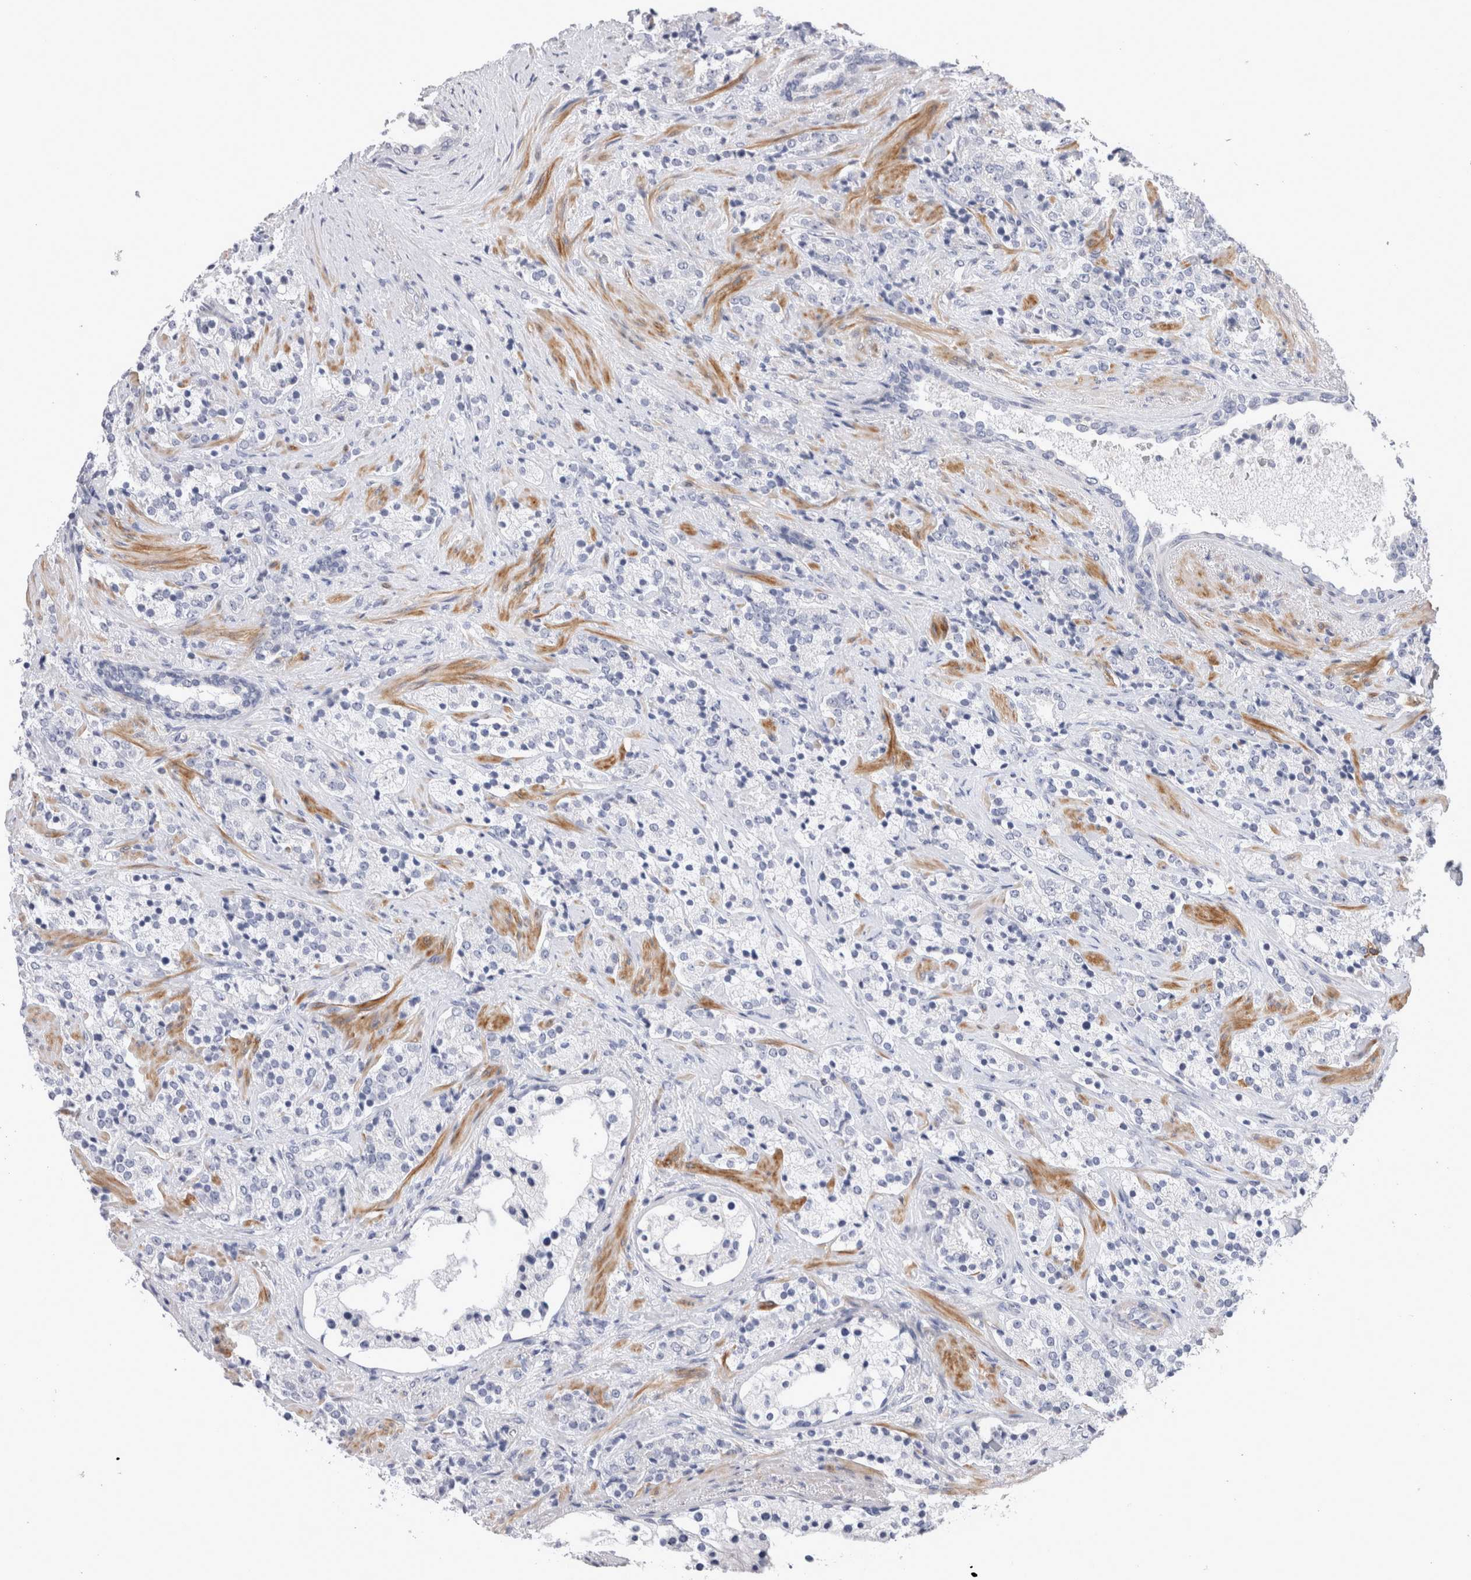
{"staining": {"intensity": "negative", "quantity": "none", "location": "none"}, "tissue": "prostate cancer", "cell_type": "Tumor cells", "image_type": "cancer", "snomed": [{"axis": "morphology", "description": "Adenocarcinoma, High grade"}, {"axis": "topography", "description": "Prostate"}], "caption": "Immunohistochemical staining of adenocarcinoma (high-grade) (prostate) exhibits no significant expression in tumor cells. (DAB (3,3'-diaminobenzidine) immunohistochemistry (IHC) visualized using brightfield microscopy, high magnification).", "gene": "CRYBG1", "patient": {"sex": "male", "age": 71}}